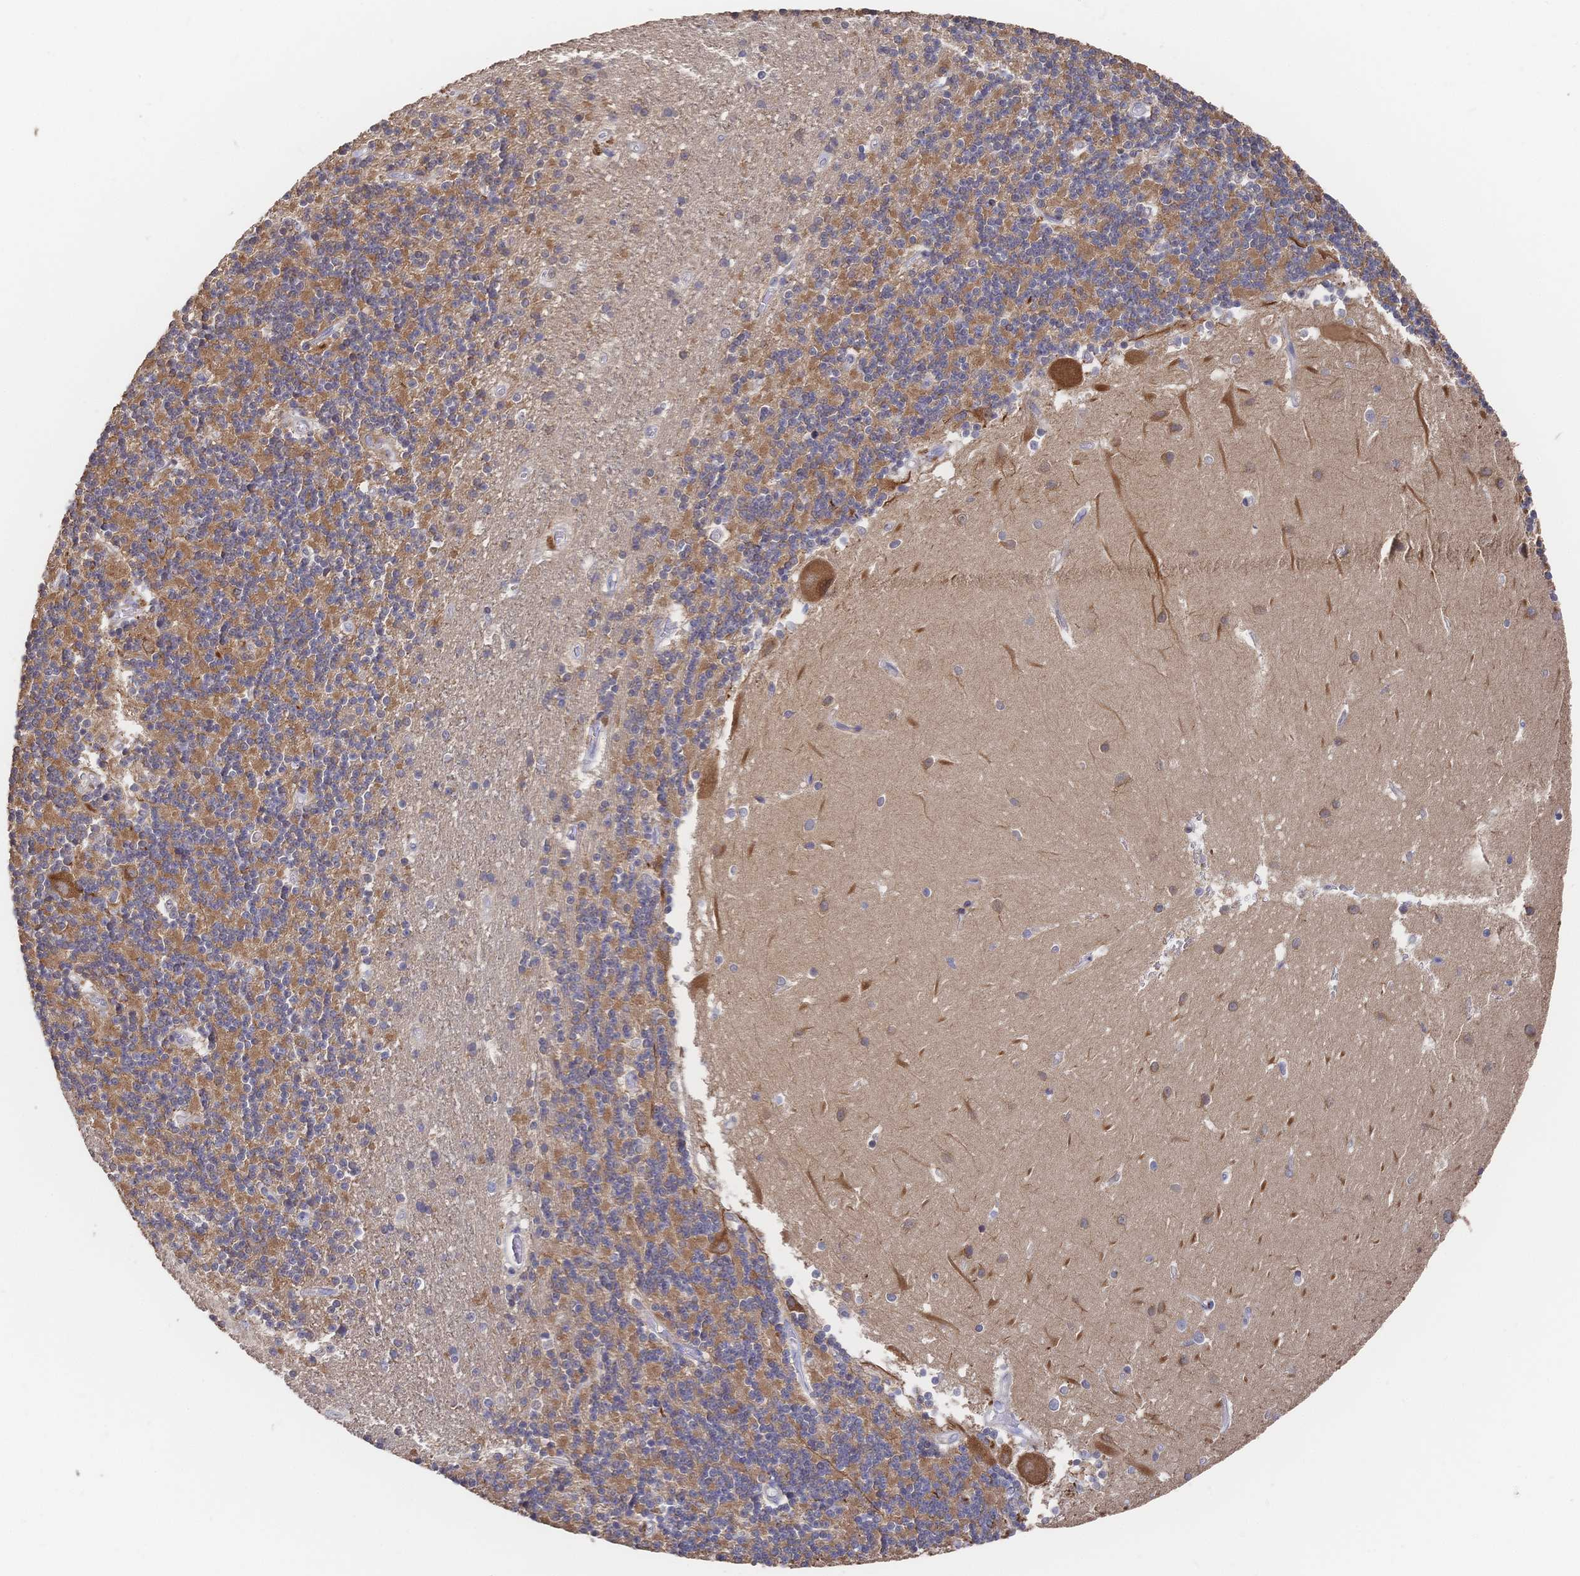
{"staining": {"intensity": "moderate", "quantity": ">75%", "location": "cytoplasmic/membranous"}, "tissue": "cerebellum", "cell_type": "Cells in granular layer", "image_type": "normal", "snomed": [{"axis": "morphology", "description": "Normal tissue, NOS"}, {"axis": "topography", "description": "Cerebellum"}], "caption": "This is an image of immunohistochemistry staining of benign cerebellum, which shows moderate staining in the cytoplasmic/membranous of cells in granular layer.", "gene": "DNAJA4", "patient": {"sex": "male", "age": 54}}